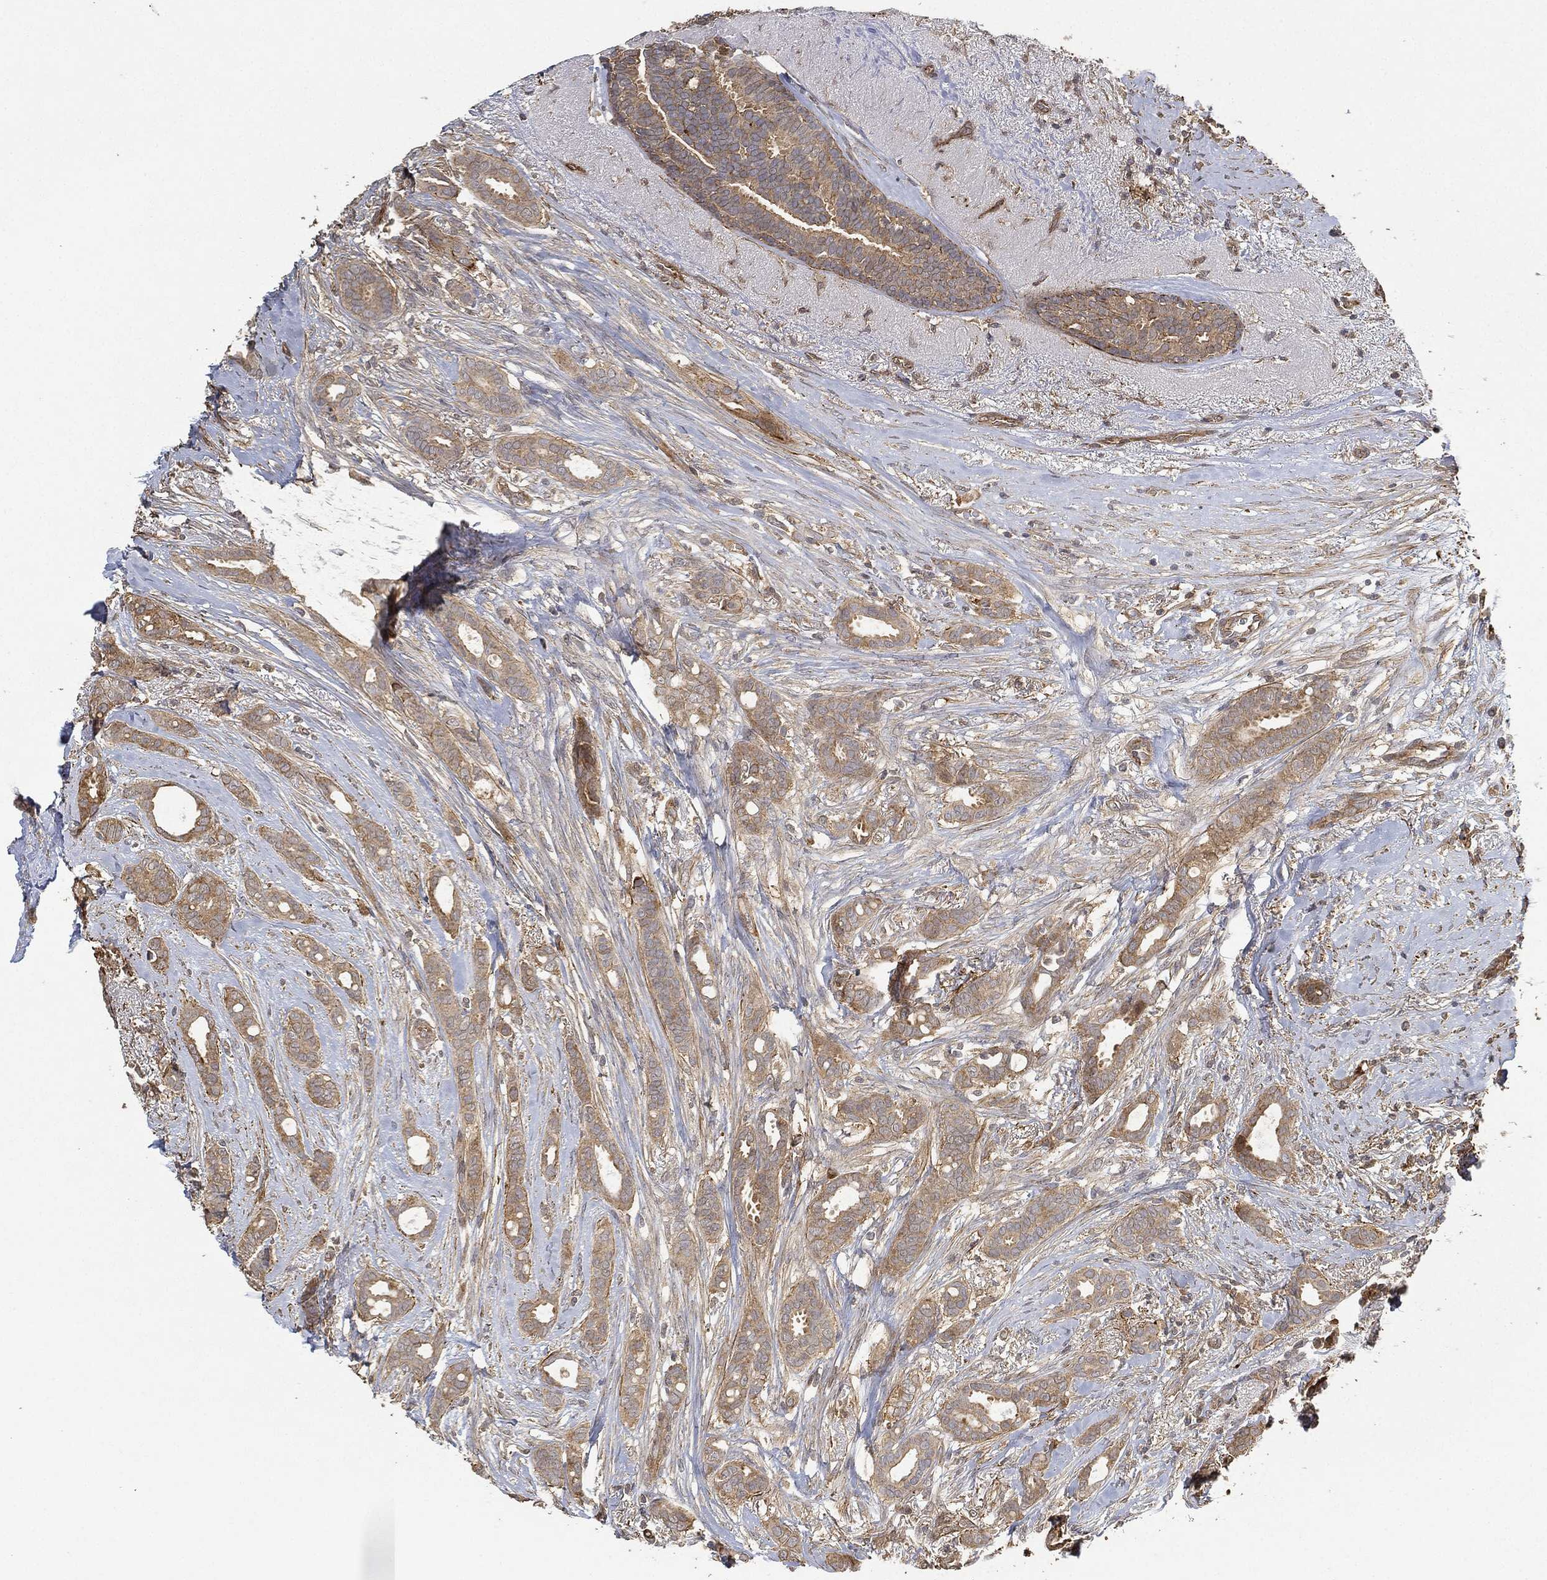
{"staining": {"intensity": "strong", "quantity": "<25%", "location": "cytoplasmic/membranous"}, "tissue": "breast cancer", "cell_type": "Tumor cells", "image_type": "cancer", "snomed": [{"axis": "morphology", "description": "Duct carcinoma"}, {"axis": "topography", "description": "Breast"}], "caption": "Human breast cancer (infiltrating ductal carcinoma) stained with a protein marker exhibits strong staining in tumor cells.", "gene": "TPT1", "patient": {"sex": "female", "age": 51}}